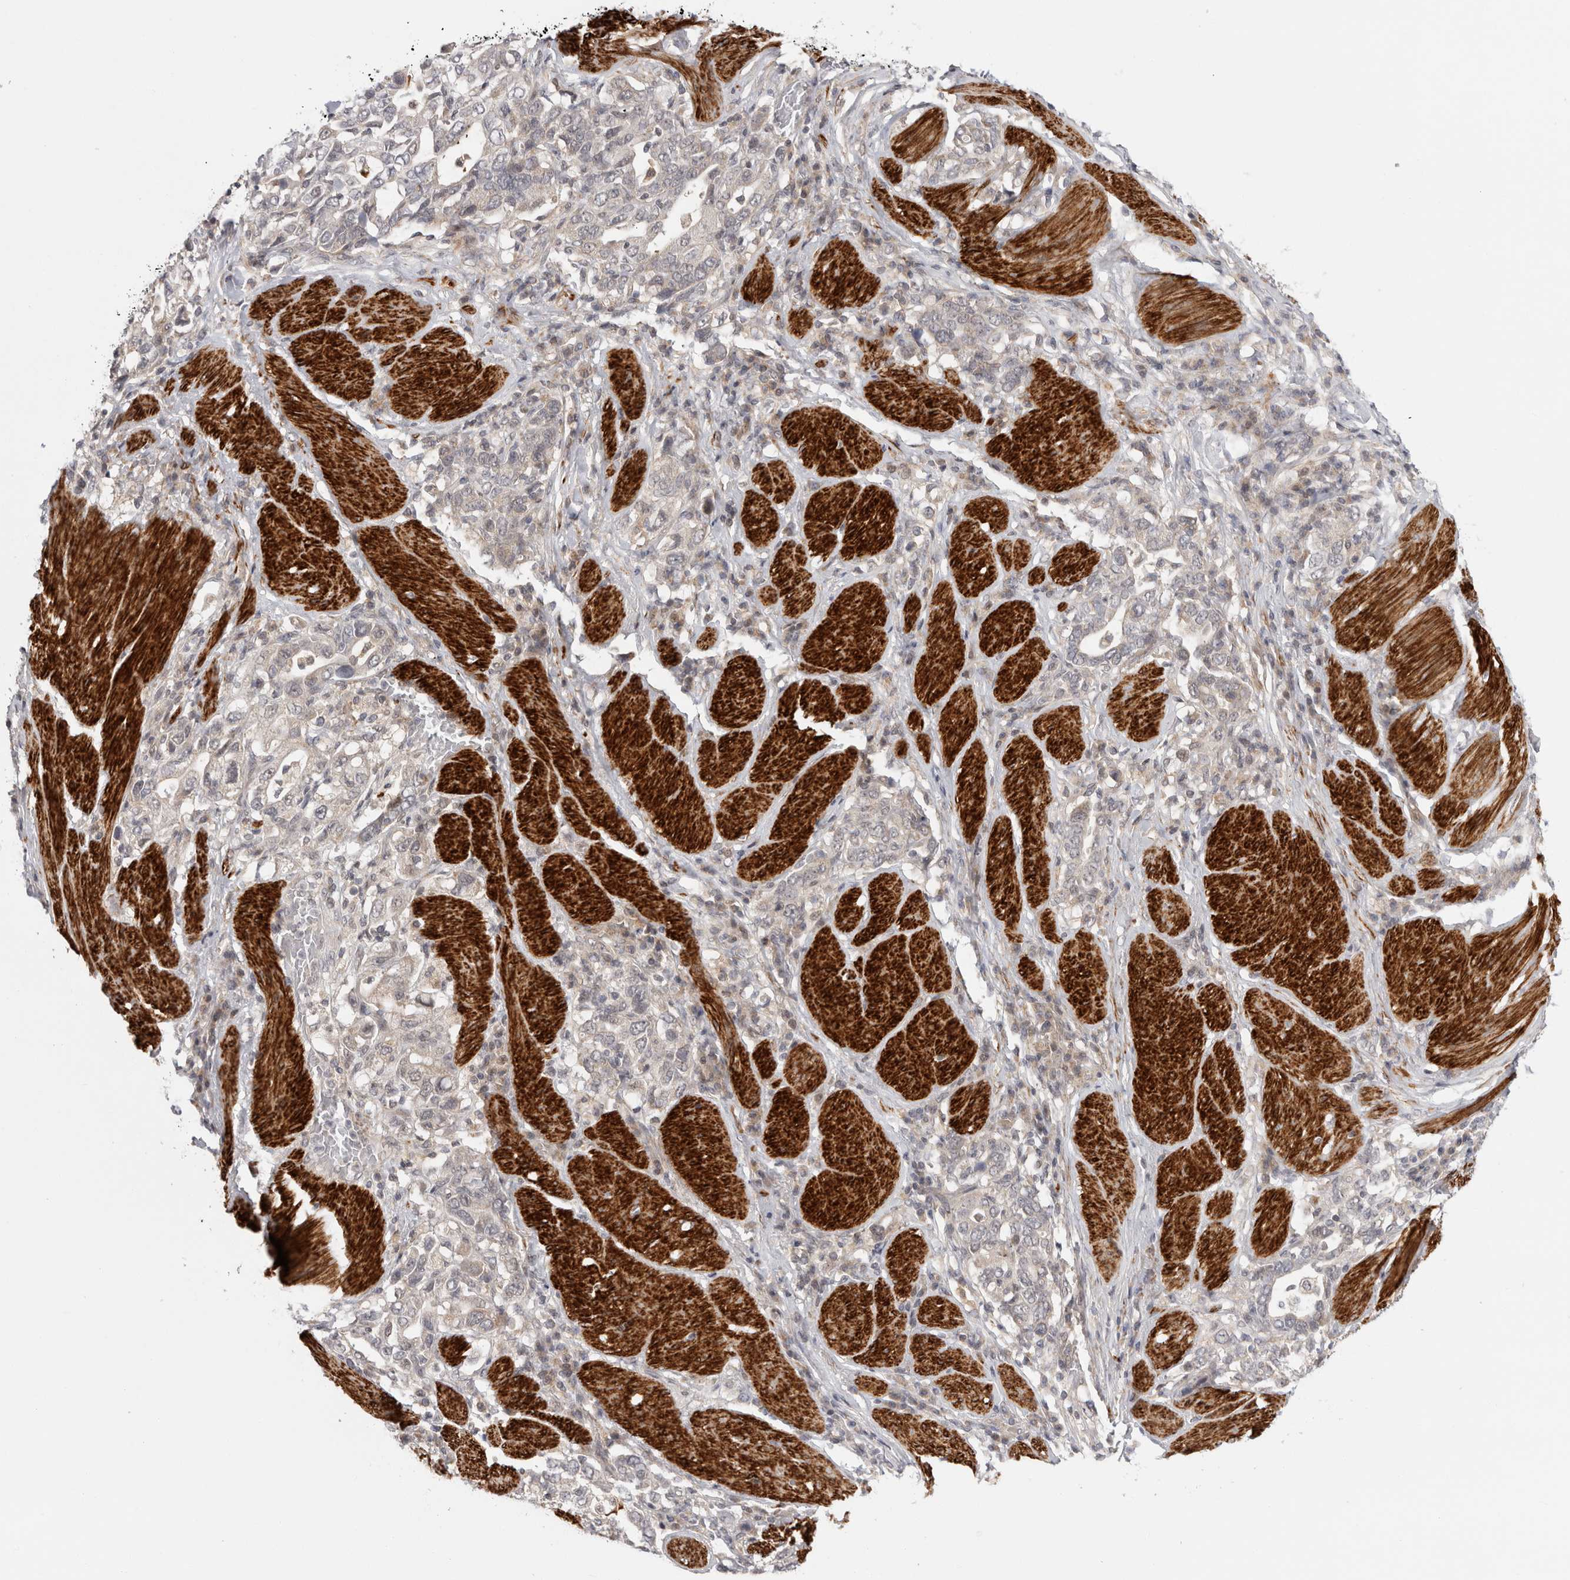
{"staining": {"intensity": "negative", "quantity": "none", "location": "none"}, "tissue": "stomach cancer", "cell_type": "Tumor cells", "image_type": "cancer", "snomed": [{"axis": "morphology", "description": "Adenocarcinoma, NOS"}, {"axis": "topography", "description": "Stomach, upper"}], "caption": "This micrograph is of stomach cancer stained with IHC to label a protein in brown with the nuclei are counter-stained blue. There is no positivity in tumor cells.", "gene": "ZNF318", "patient": {"sex": "male", "age": 62}}